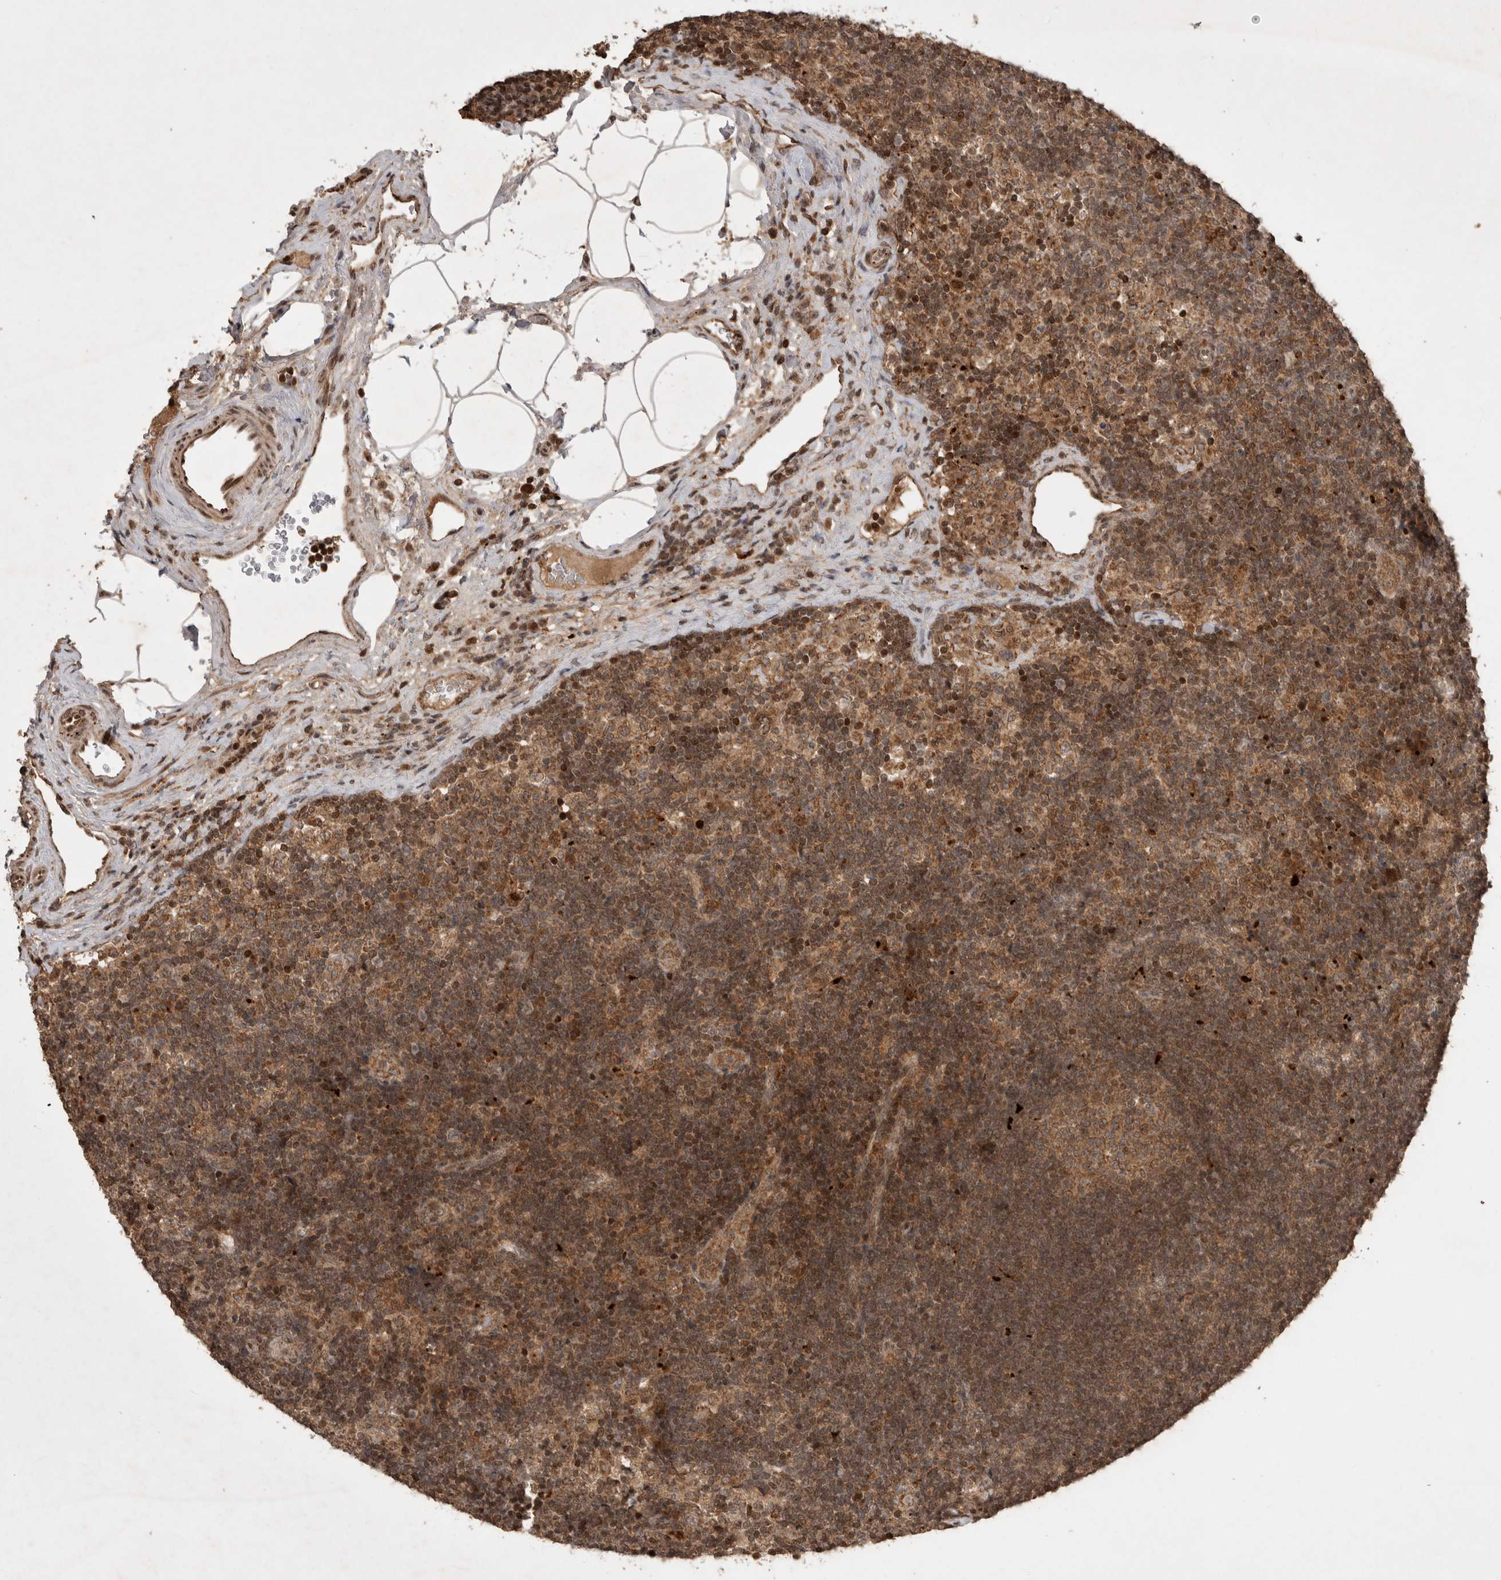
{"staining": {"intensity": "moderate", "quantity": ">75%", "location": "cytoplasmic/membranous"}, "tissue": "lymph node", "cell_type": "Germinal center cells", "image_type": "normal", "snomed": [{"axis": "morphology", "description": "Normal tissue, NOS"}, {"axis": "topography", "description": "Lymph node"}], "caption": "Immunohistochemistry photomicrograph of normal lymph node: human lymph node stained using immunohistochemistry reveals medium levels of moderate protein expression localized specifically in the cytoplasmic/membranous of germinal center cells, appearing as a cytoplasmic/membranous brown color.", "gene": "FAM221A", "patient": {"sex": "female", "age": 22}}